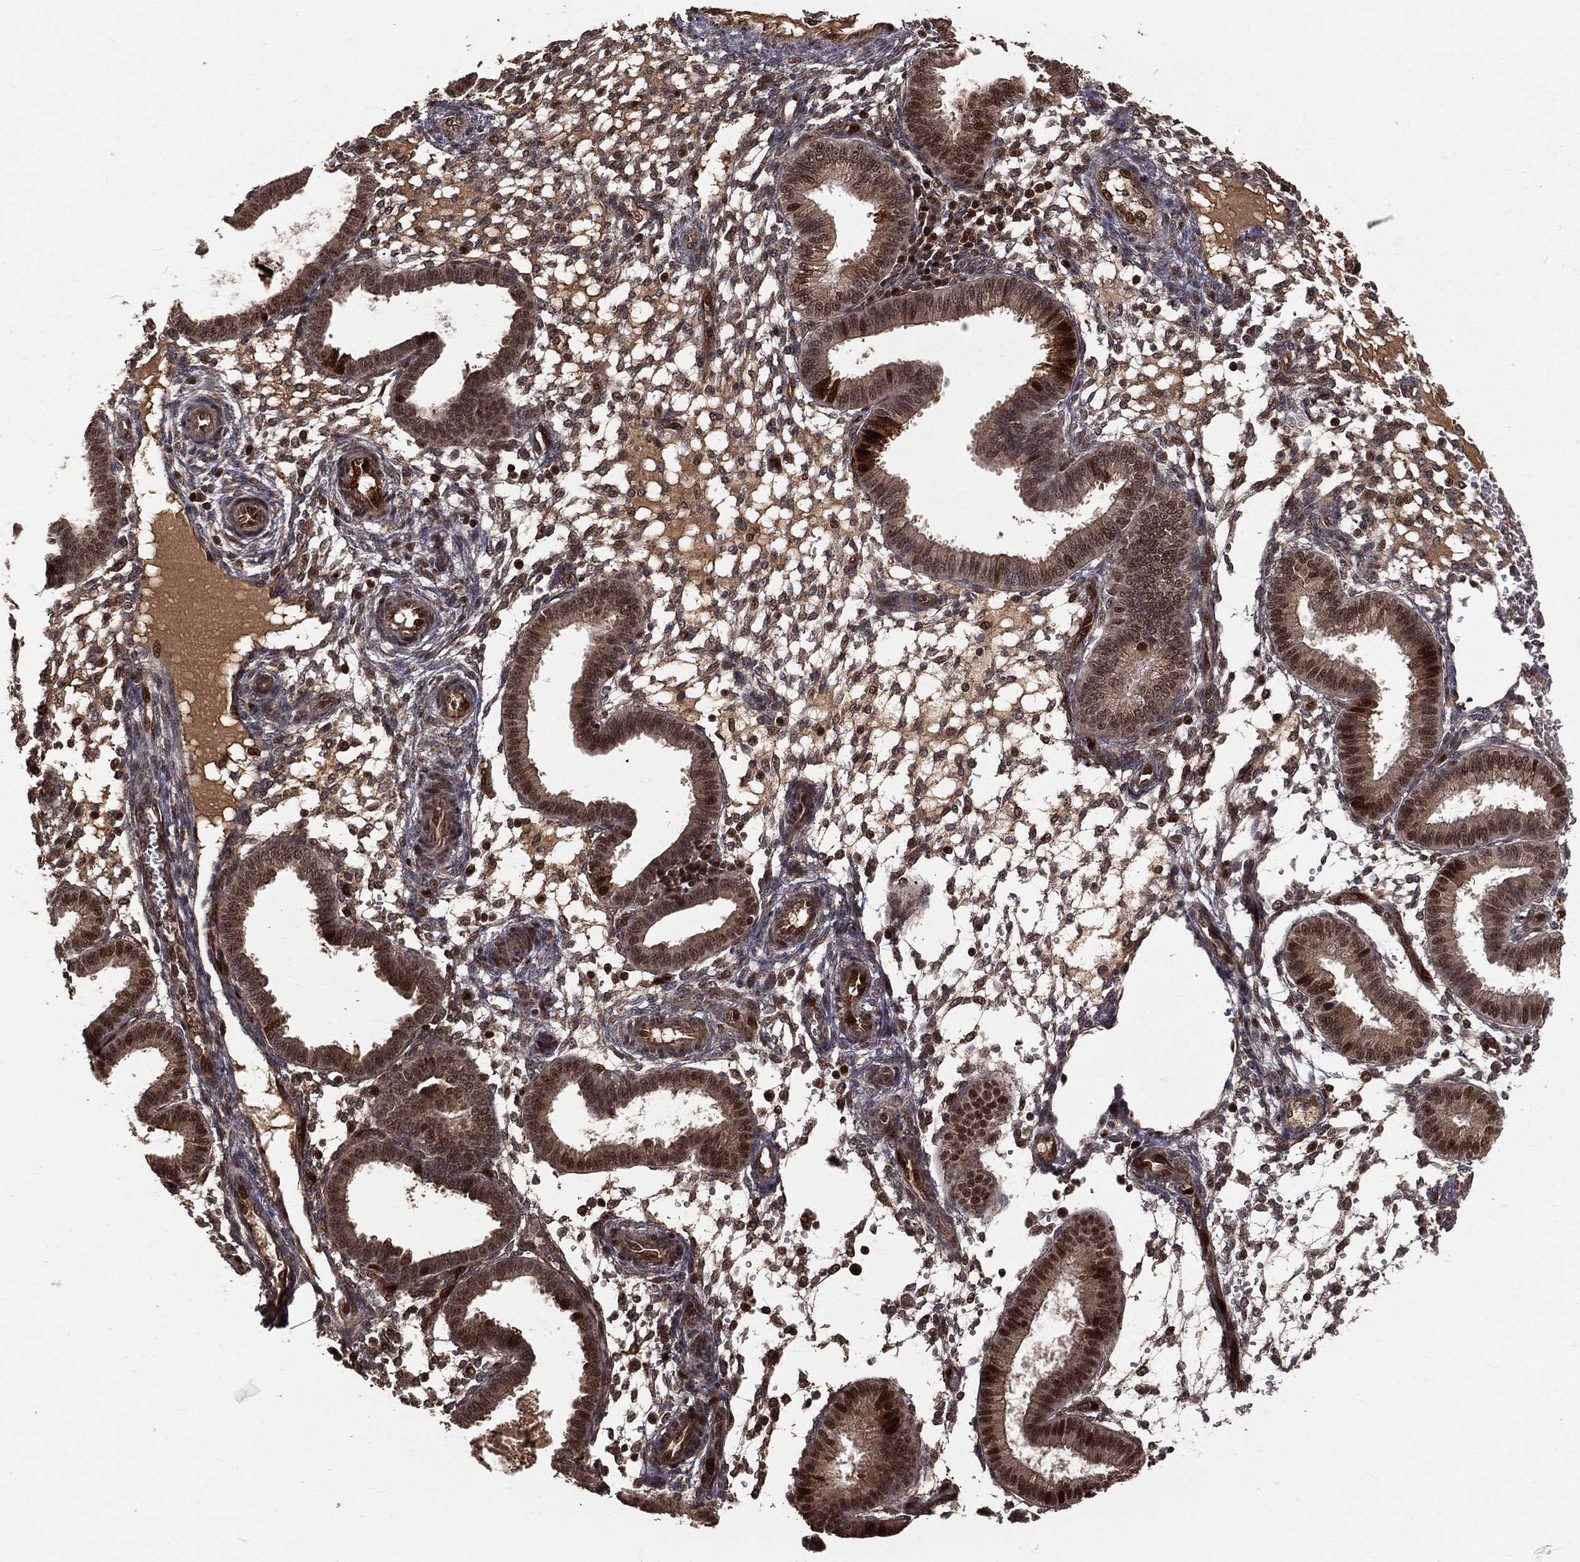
{"staining": {"intensity": "strong", "quantity": "<25%", "location": "nuclear"}, "tissue": "endometrium", "cell_type": "Cells in endometrial stroma", "image_type": "normal", "snomed": [{"axis": "morphology", "description": "Normal tissue, NOS"}, {"axis": "topography", "description": "Endometrium"}], "caption": "Protein expression by IHC demonstrates strong nuclear positivity in about <25% of cells in endometrial stroma in benign endometrium.", "gene": "MAPK1", "patient": {"sex": "female", "age": 43}}